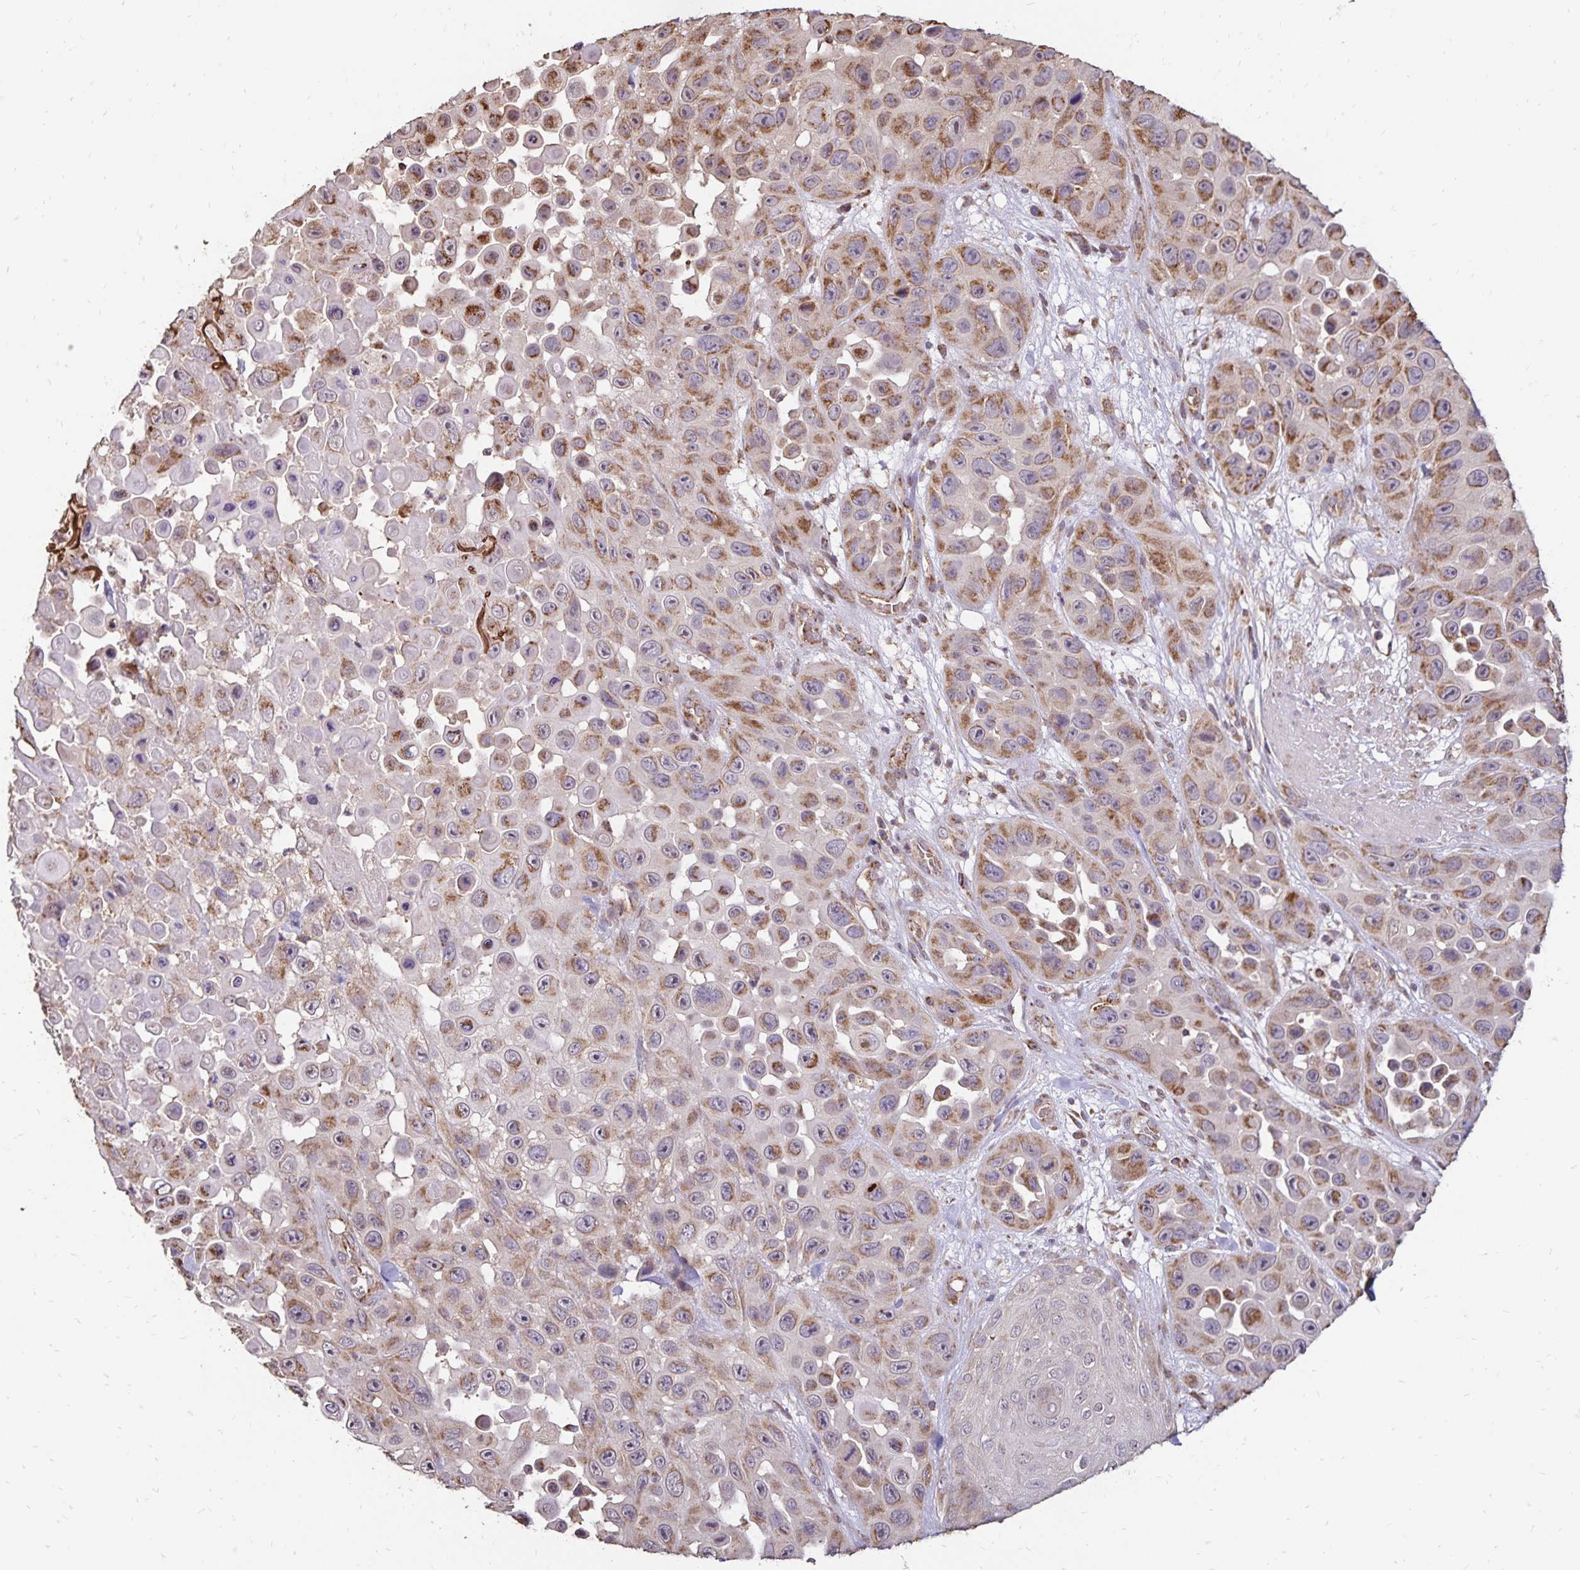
{"staining": {"intensity": "moderate", "quantity": ">75%", "location": "cytoplasmic/membranous"}, "tissue": "skin cancer", "cell_type": "Tumor cells", "image_type": "cancer", "snomed": [{"axis": "morphology", "description": "Squamous cell carcinoma, NOS"}, {"axis": "topography", "description": "Skin"}], "caption": "This is an image of IHC staining of squamous cell carcinoma (skin), which shows moderate expression in the cytoplasmic/membranous of tumor cells.", "gene": "EMC10", "patient": {"sex": "male", "age": 81}}